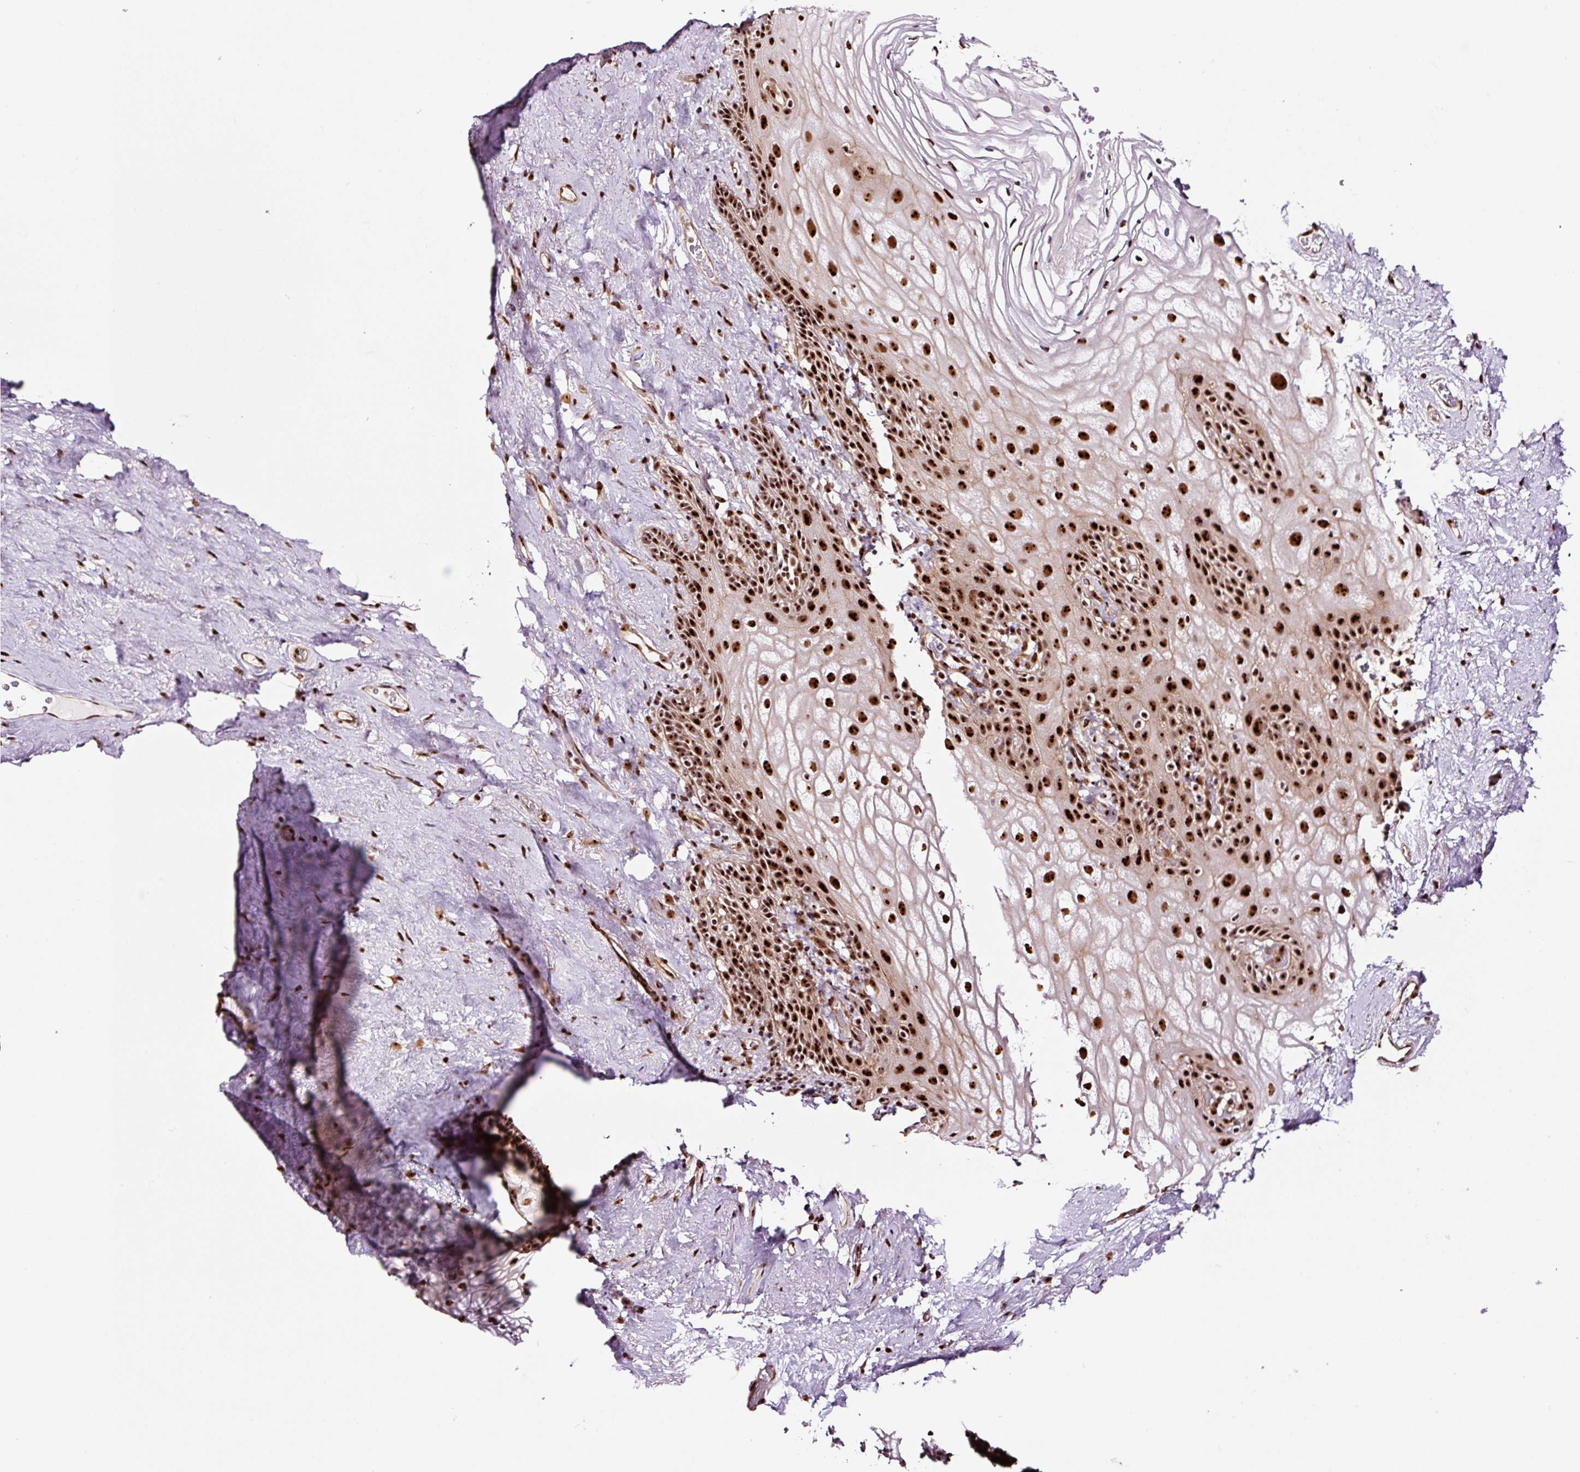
{"staining": {"intensity": "strong", "quantity": ">75%", "location": "nuclear"}, "tissue": "vagina", "cell_type": "Squamous epithelial cells", "image_type": "normal", "snomed": [{"axis": "morphology", "description": "Normal tissue, NOS"}, {"axis": "topography", "description": "Vagina"}, {"axis": "topography", "description": "Peripheral nerve tissue"}], "caption": "Vagina stained with immunohistochemistry (IHC) shows strong nuclear positivity in approximately >75% of squamous epithelial cells. The staining is performed using DAB brown chromogen to label protein expression. The nuclei are counter-stained blue using hematoxylin.", "gene": "GNL3", "patient": {"sex": "female", "age": 71}}